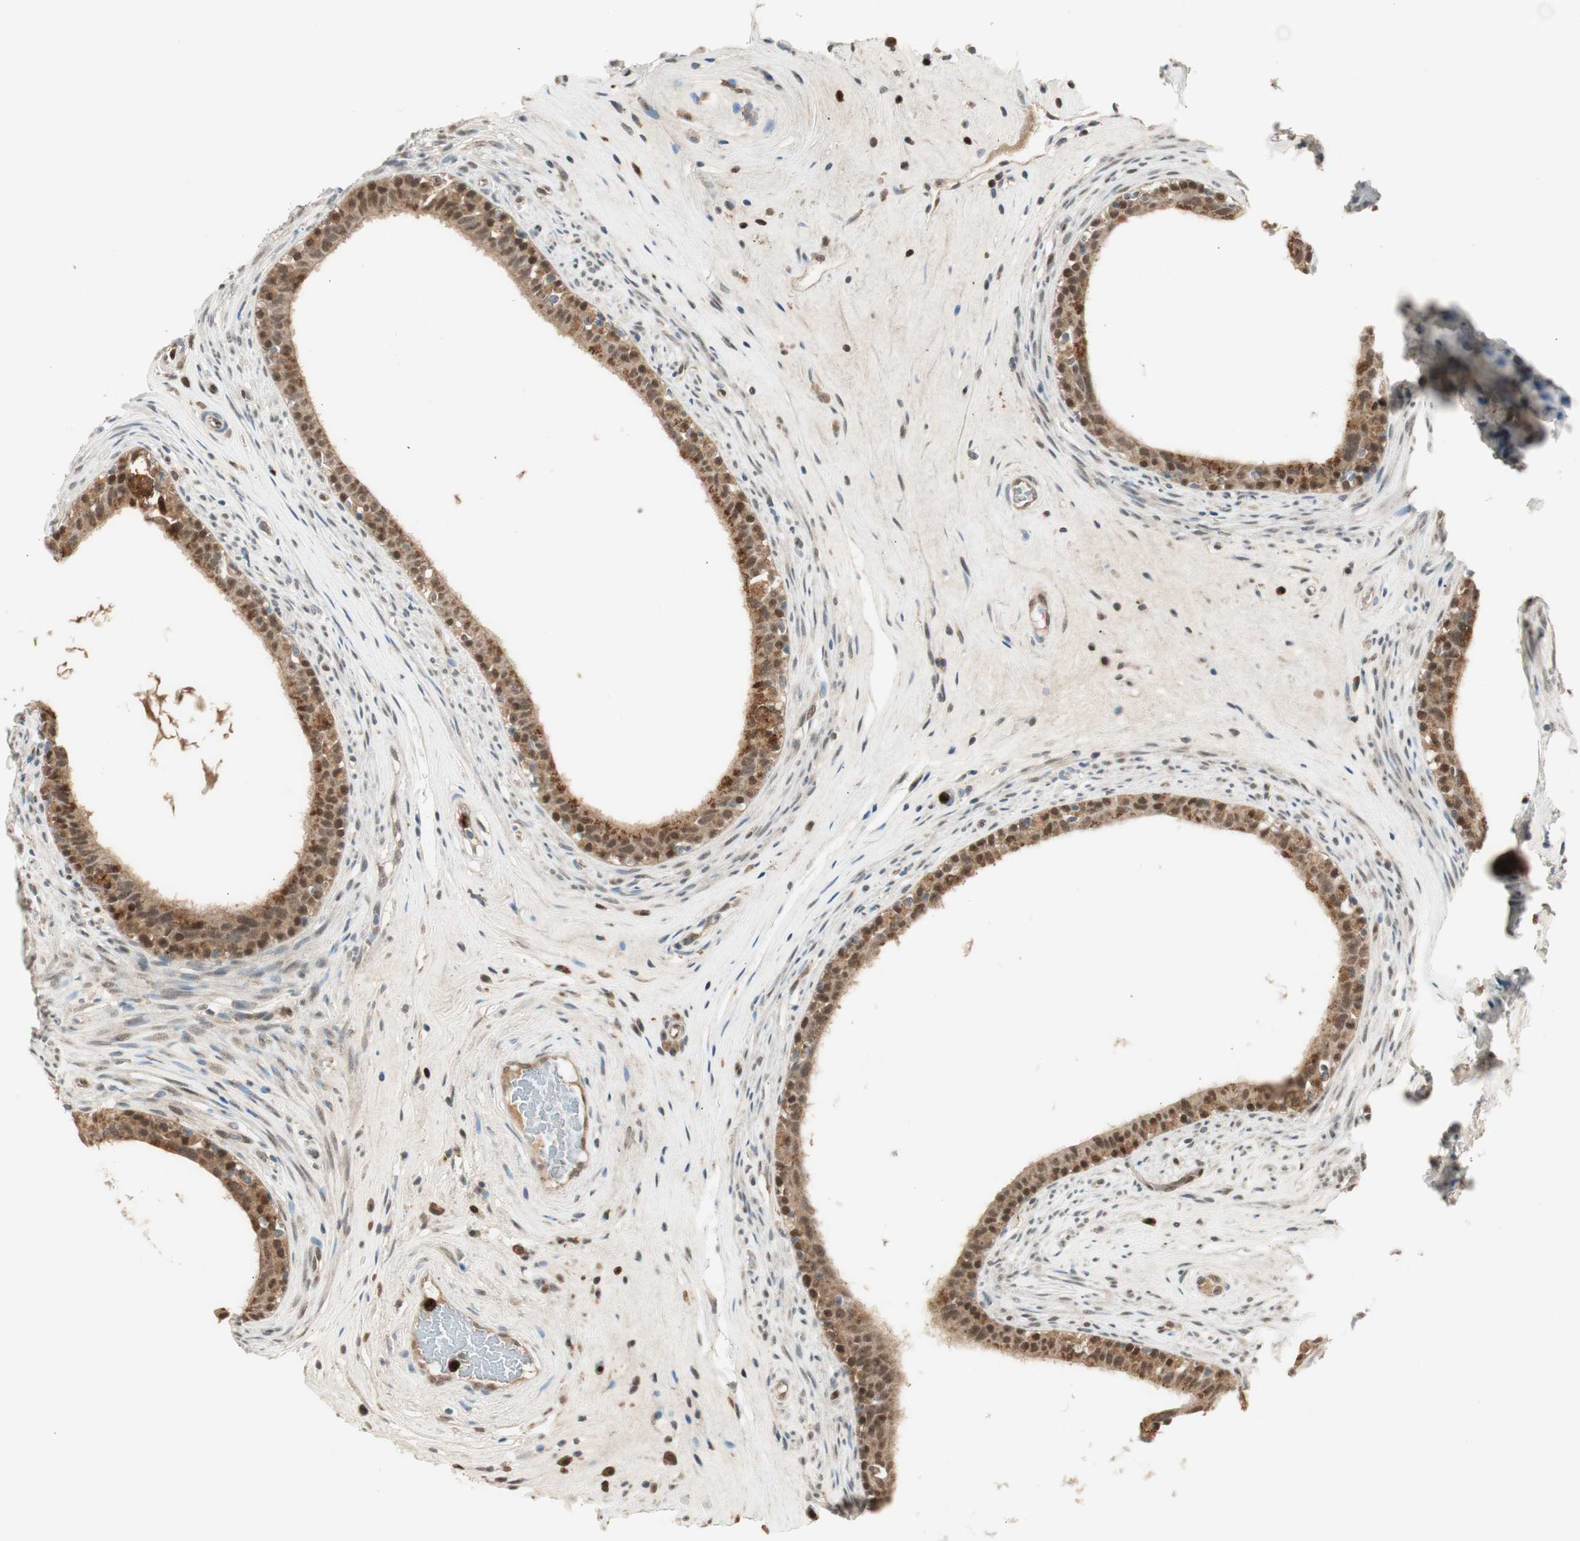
{"staining": {"intensity": "moderate", "quantity": ">75%", "location": "cytoplasmic/membranous,nuclear"}, "tissue": "epididymis", "cell_type": "Glandular cells", "image_type": "normal", "snomed": [{"axis": "morphology", "description": "Normal tissue, NOS"}, {"axis": "morphology", "description": "Inflammation, NOS"}, {"axis": "topography", "description": "Epididymis"}], "caption": "Immunohistochemistry (IHC) of benign epididymis exhibits medium levels of moderate cytoplasmic/membranous,nuclear positivity in approximately >75% of glandular cells. The protein is stained brown, and the nuclei are stained in blue (DAB (3,3'-diaminobenzidine) IHC with brightfield microscopy, high magnification).", "gene": "LTA4H", "patient": {"sex": "male", "age": 84}}